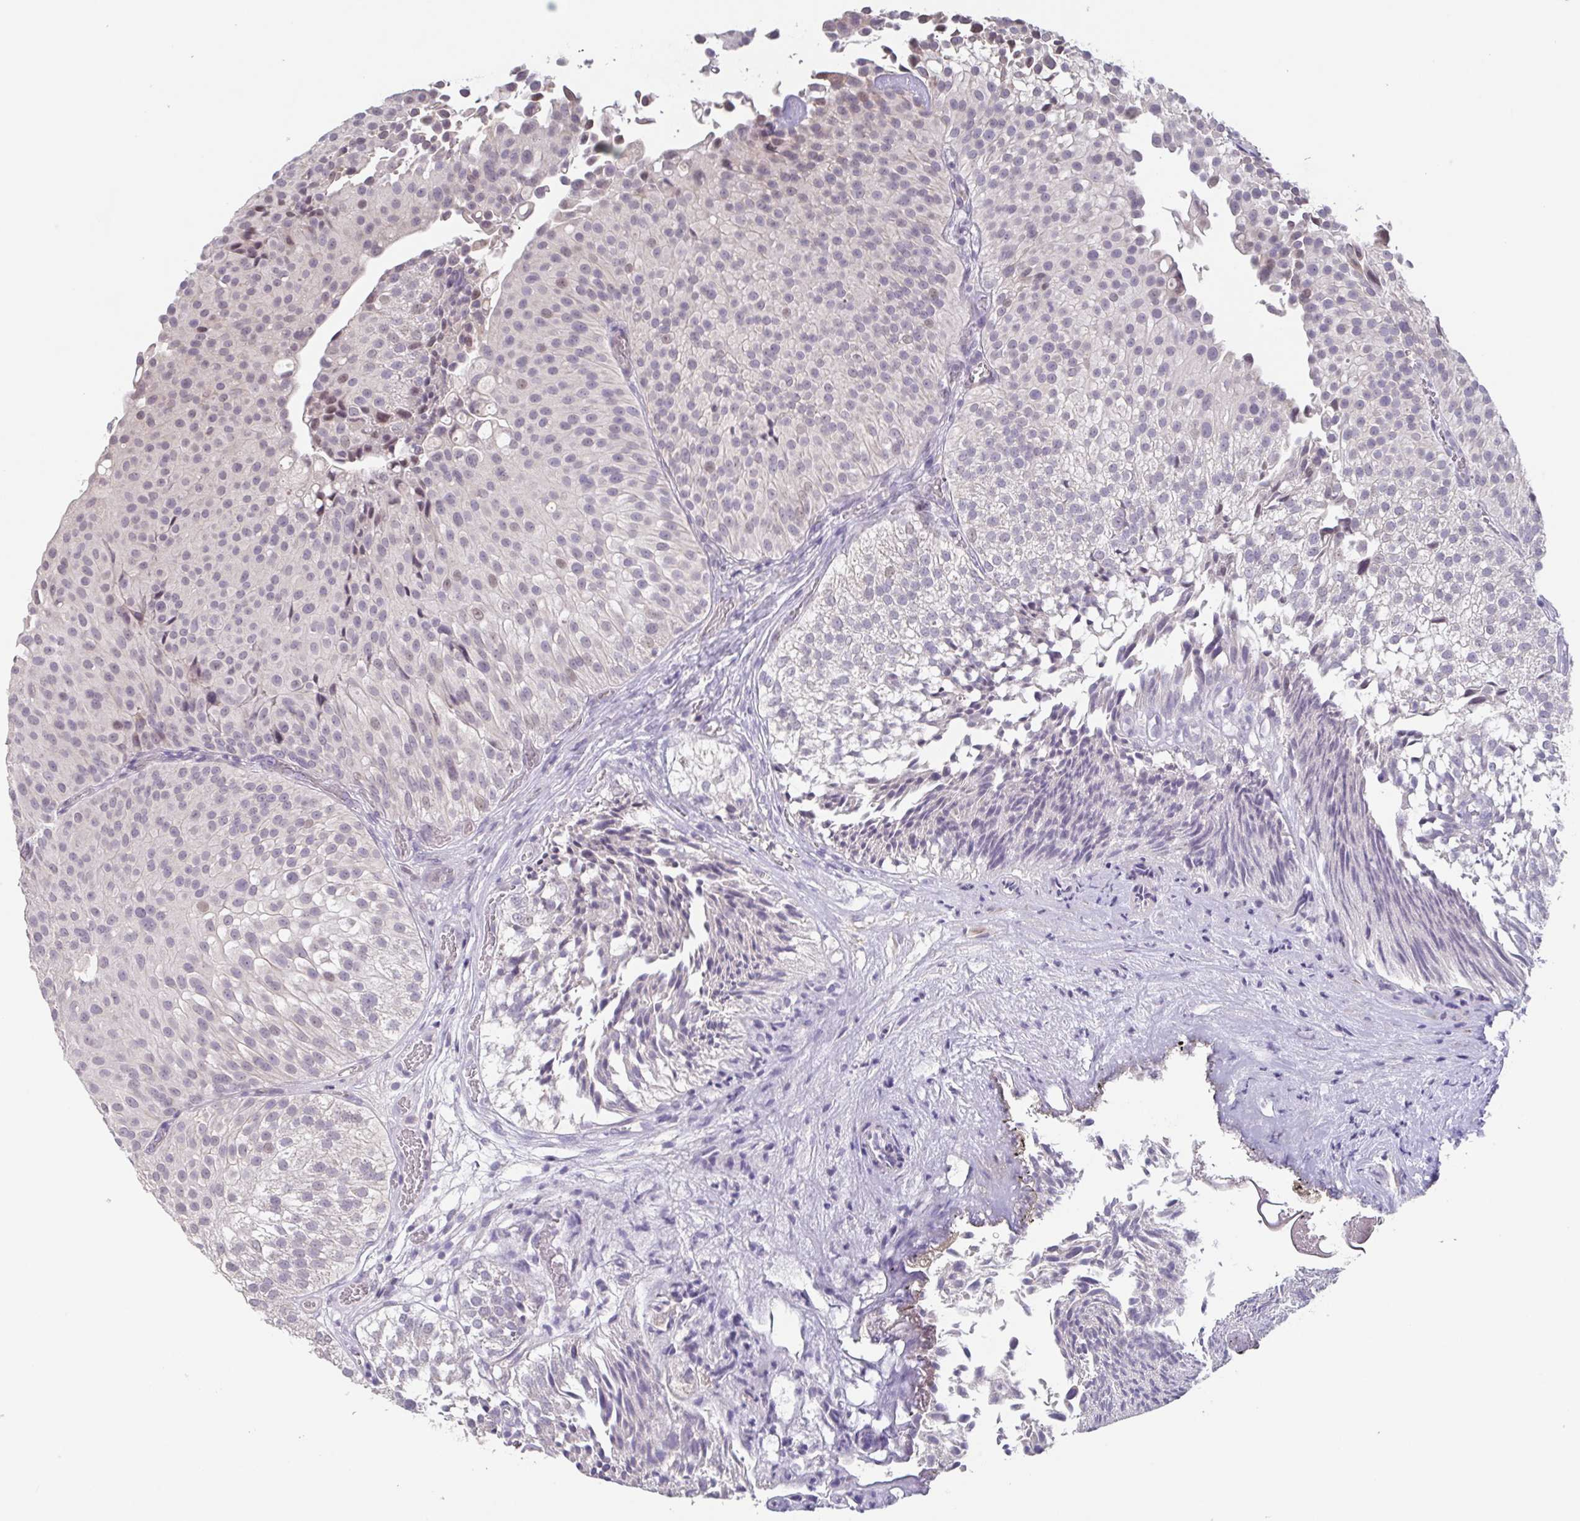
{"staining": {"intensity": "negative", "quantity": "none", "location": "none"}, "tissue": "urothelial cancer", "cell_type": "Tumor cells", "image_type": "cancer", "snomed": [{"axis": "morphology", "description": "Urothelial carcinoma, Low grade"}, {"axis": "topography", "description": "Urinary bladder"}], "caption": "High magnification brightfield microscopy of urothelial carcinoma (low-grade) stained with DAB (3,3'-diaminobenzidine) (brown) and counterstained with hematoxylin (blue): tumor cells show no significant positivity. (DAB IHC, high magnification).", "gene": "GHRL", "patient": {"sex": "male", "age": 80}}